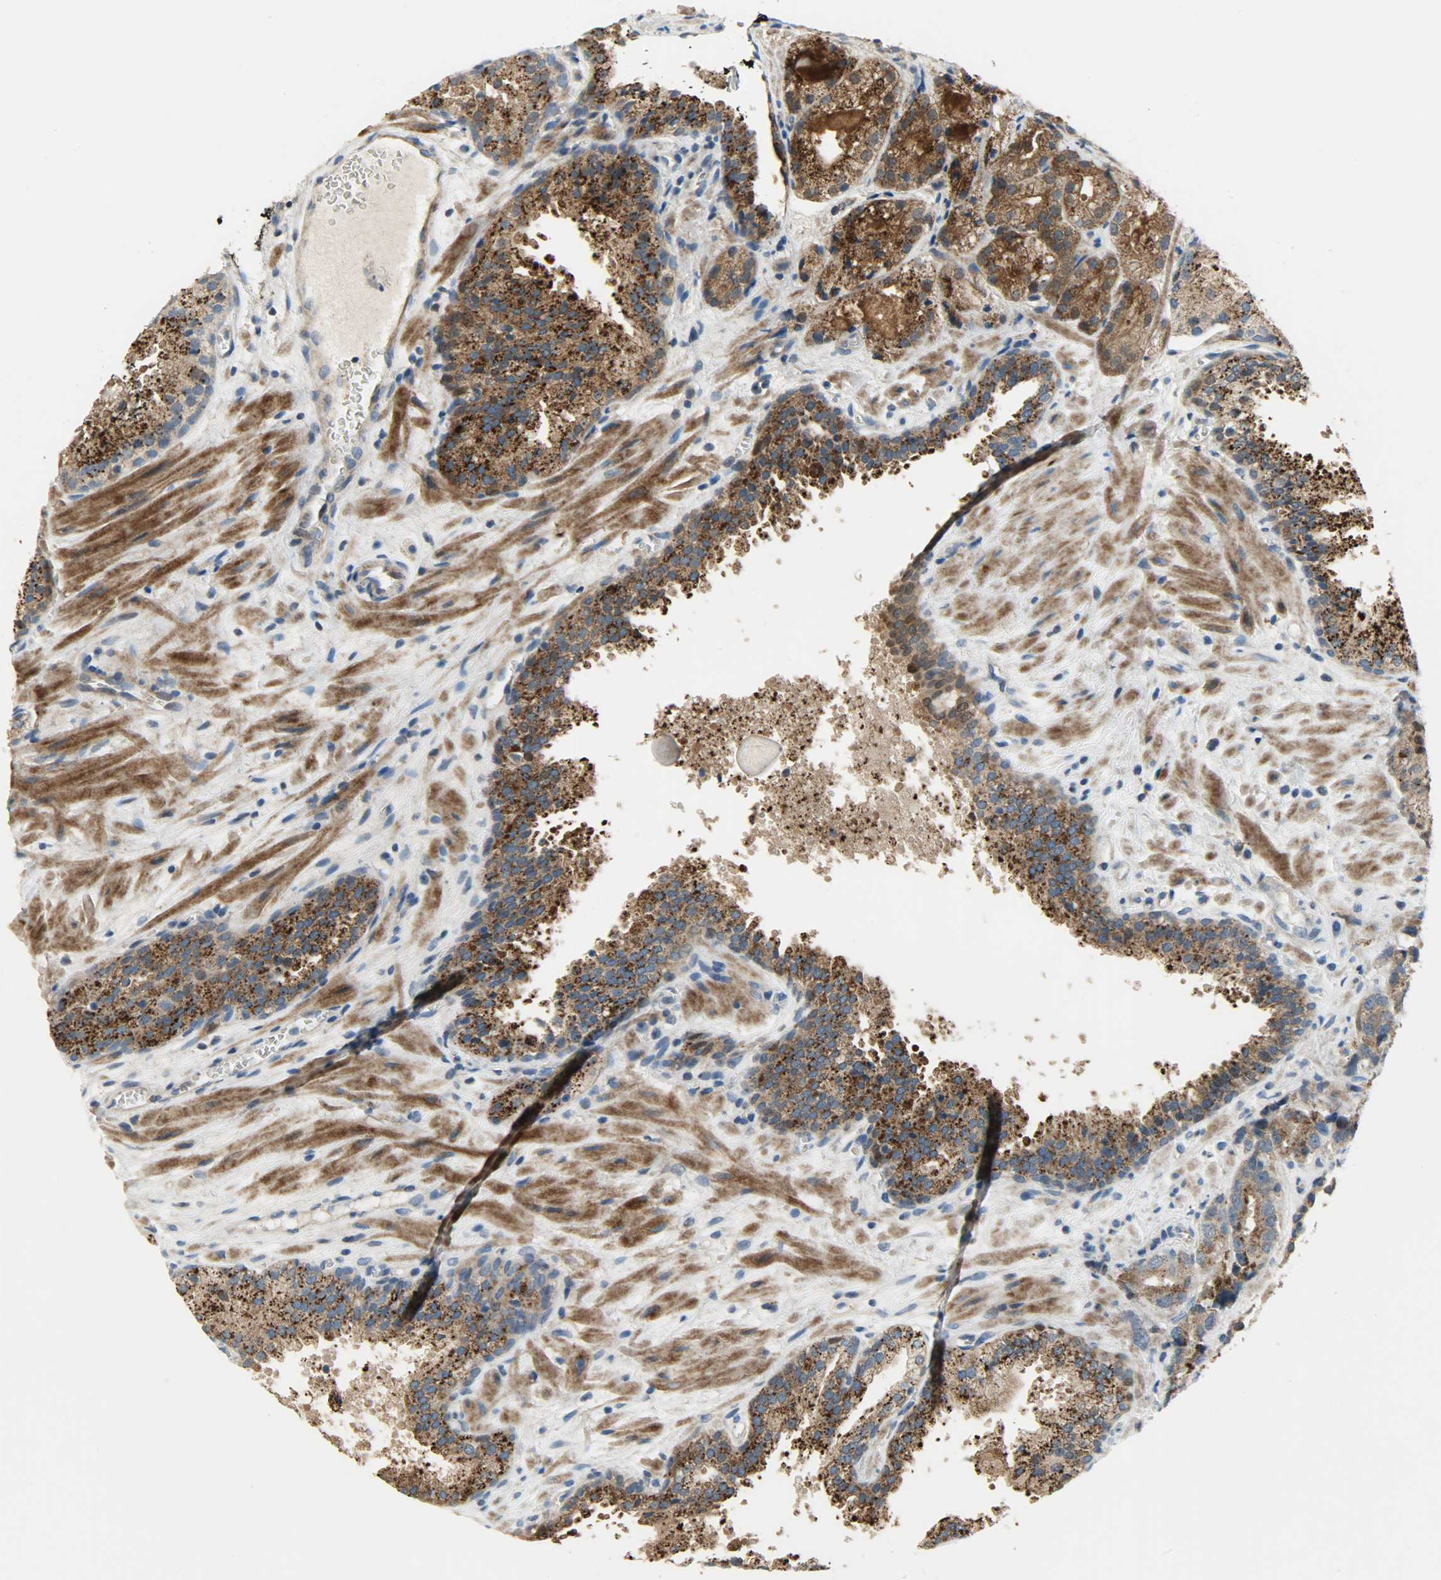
{"staining": {"intensity": "strong", "quantity": ">75%", "location": "cytoplasmic/membranous"}, "tissue": "prostate cancer", "cell_type": "Tumor cells", "image_type": "cancer", "snomed": [{"axis": "morphology", "description": "Adenocarcinoma, High grade"}, {"axis": "topography", "description": "Prostate"}], "caption": "The immunohistochemical stain highlights strong cytoplasmic/membranous staining in tumor cells of prostate high-grade adenocarcinoma tissue.", "gene": "PPP1R1B", "patient": {"sex": "male", "age": 58}}